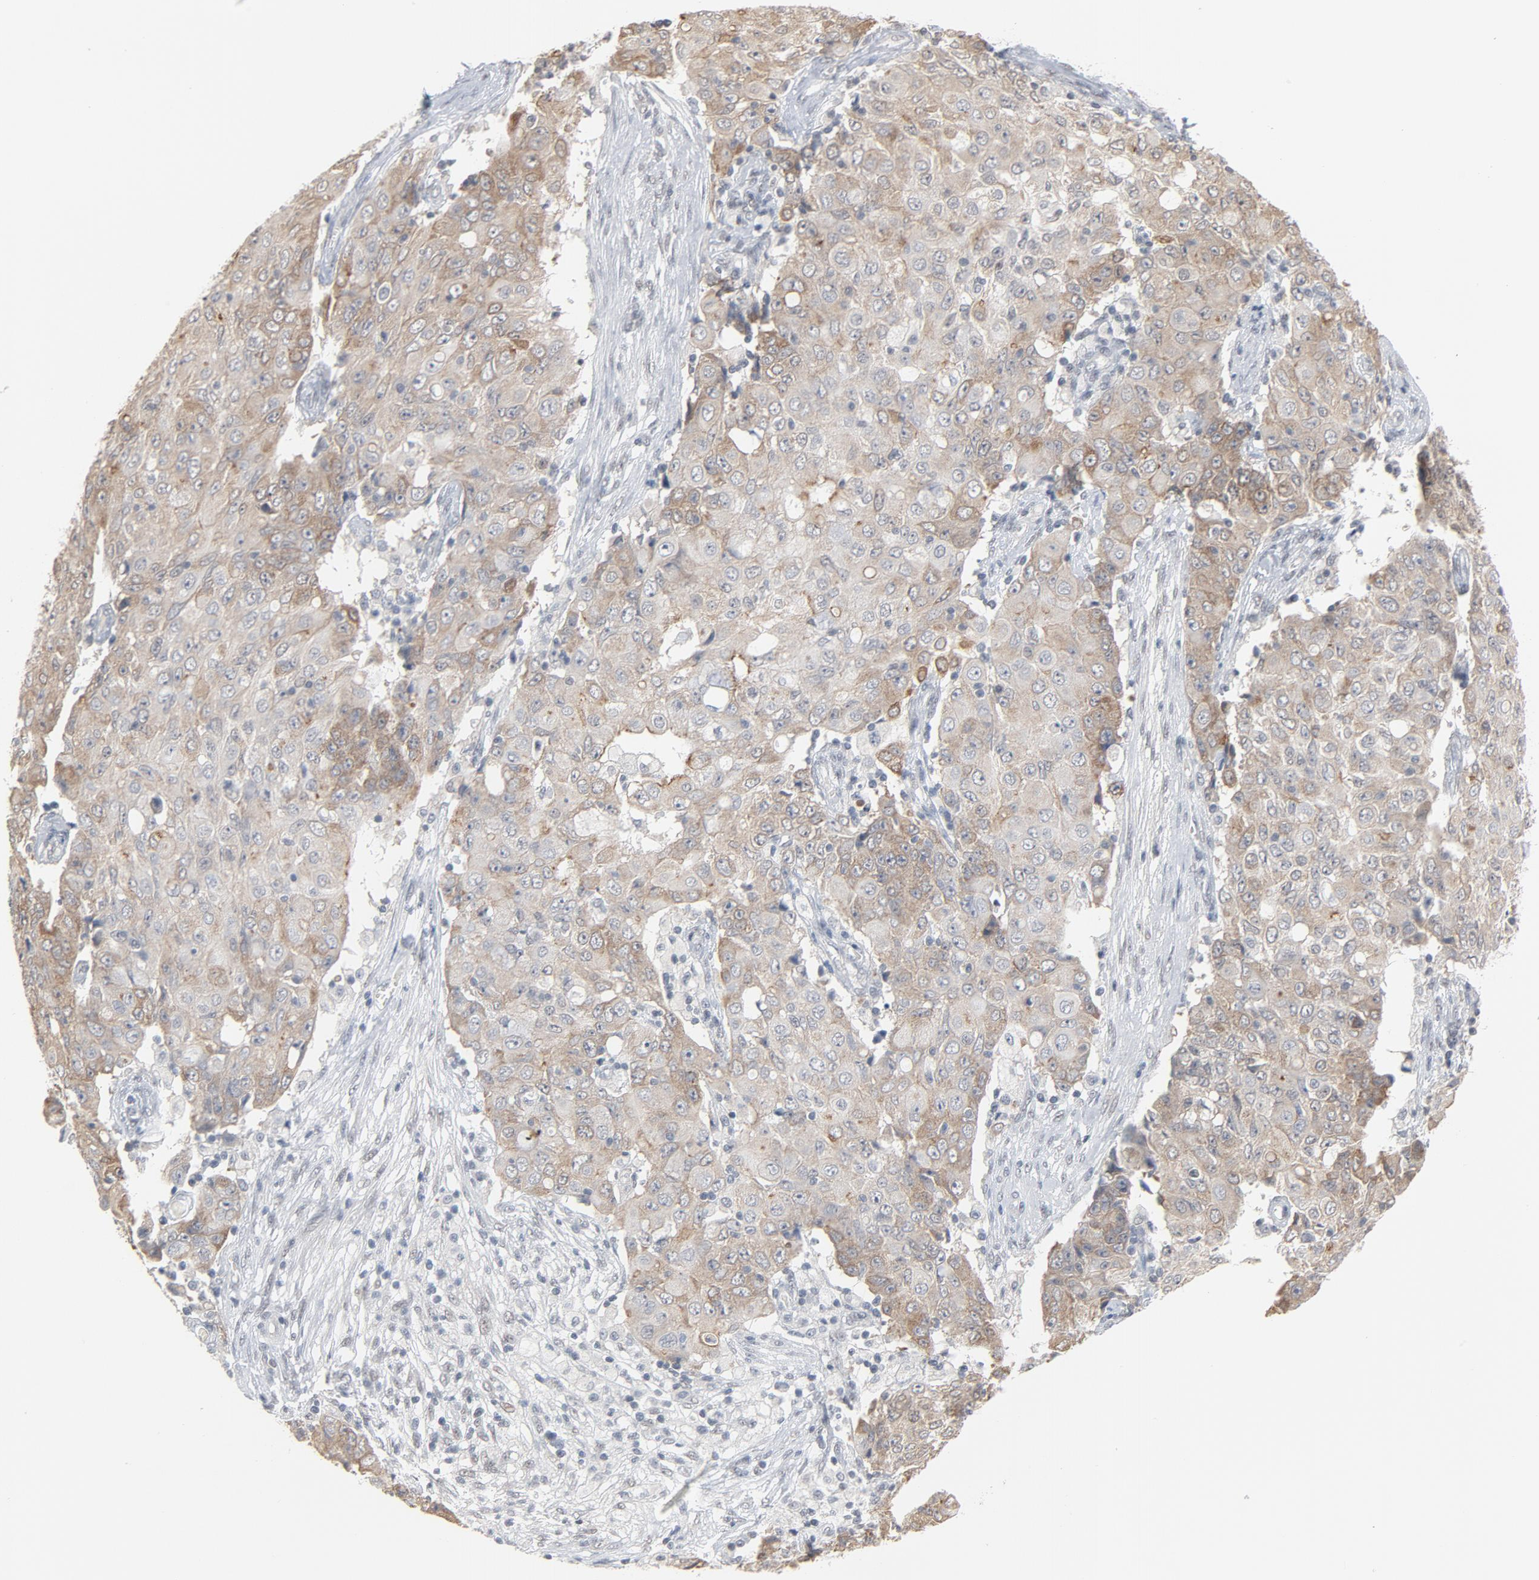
{"staining": {"intensity": "weak", "quantity": ">75%", "location": "cytoplasmic/membranous"}, "tissue": "ovarian cancer", "cell_type": "Tumor cells", "image_type": "cancer", "snomed": [{"axis": "morphology", "description": "Carcinoma, endometroid"}, {"axis": "topography", "description": "Ovary"}], "caption": "Immunohistochemistry staining of ovarian endometroid carcinoma, which shows low levels of weak cytoplasmic/membranous expression in about >75% of tumor cells indicating weak cytoplasmic/membranous protein expression. The staining was performed using DAB (brown) for protein detection and nuclei were counterstained in hematoxylin (blue).", "gene": "ITPR3", "patient": {"sex": "female", "age": 42}}